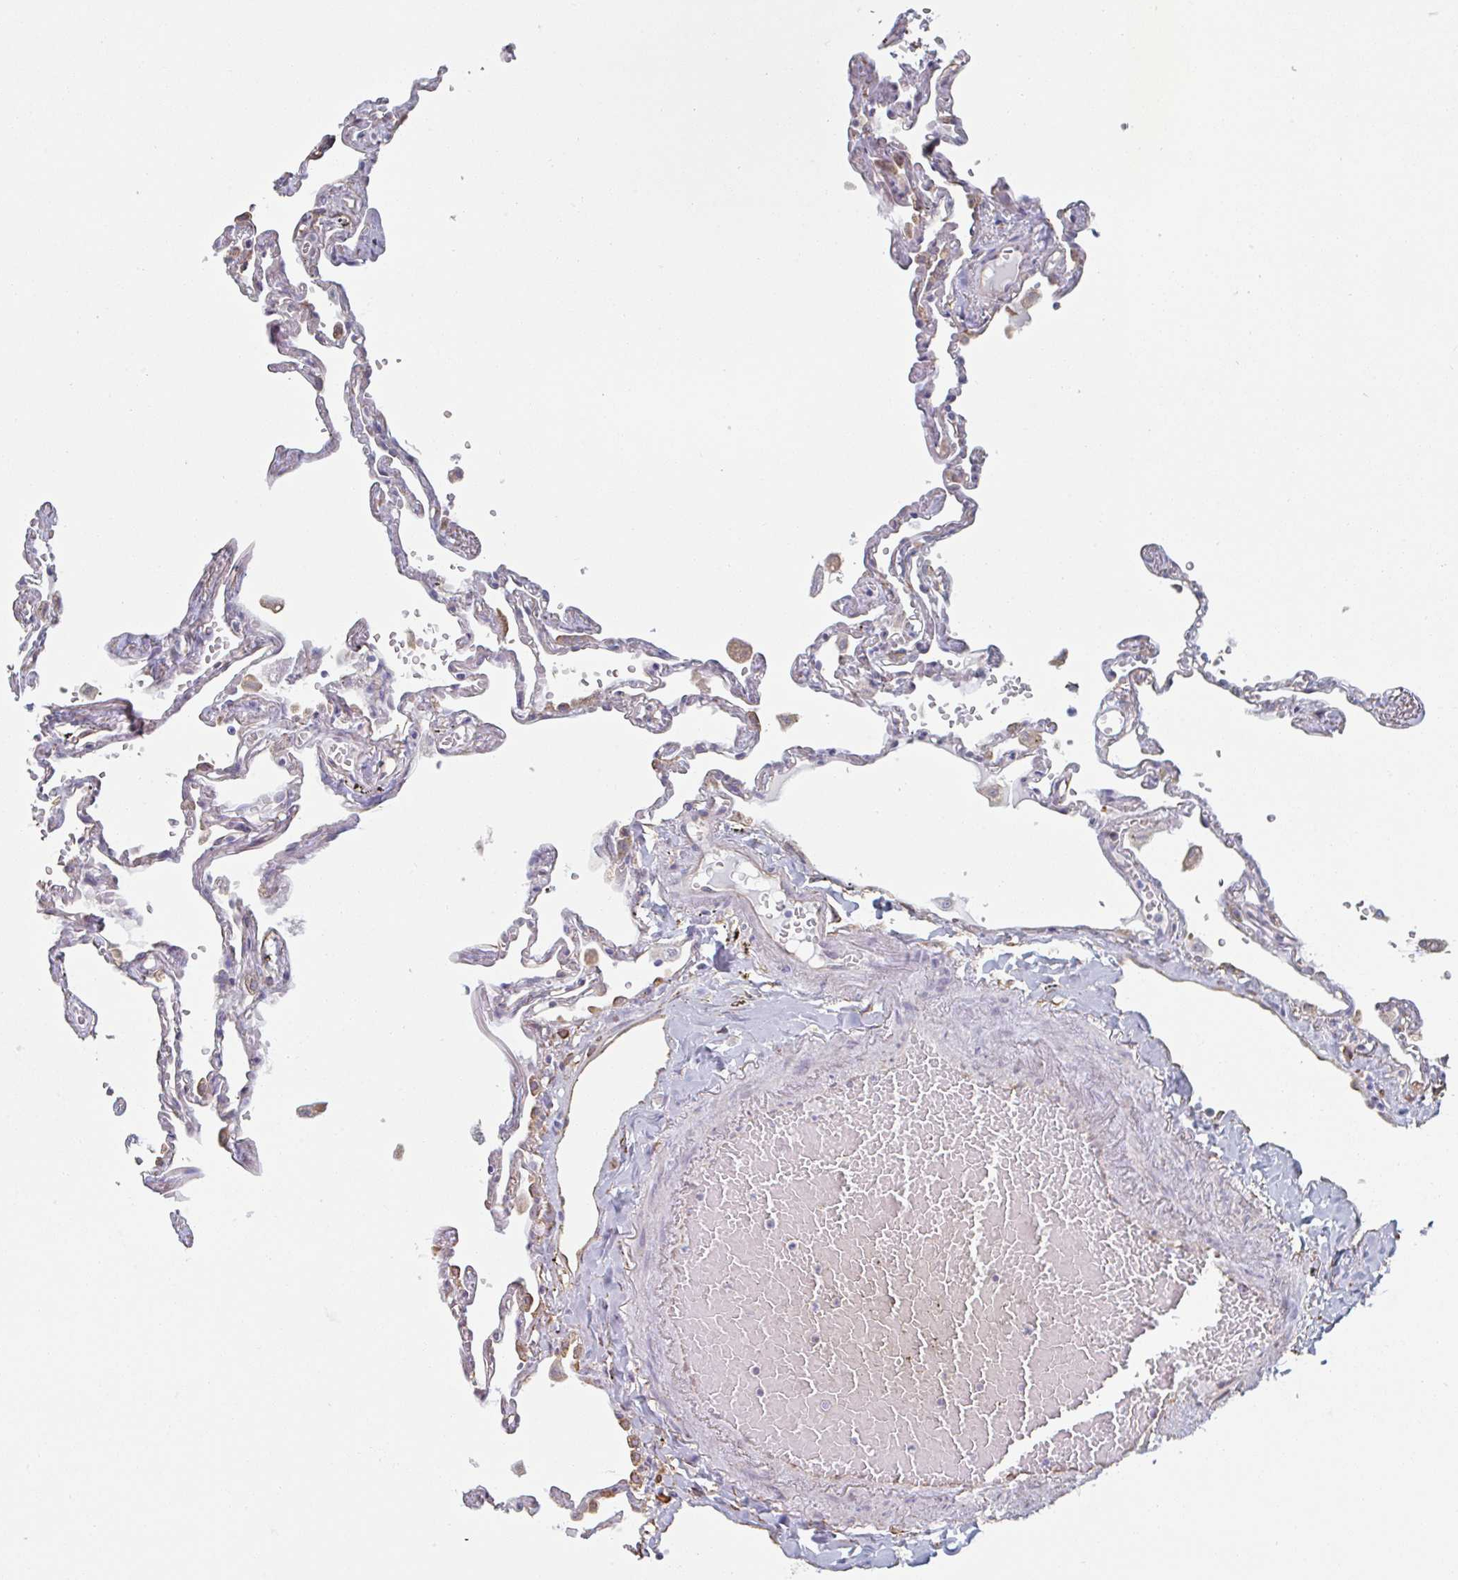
{"staining": {"intensity": "moderate", "quantity": "<25%", "location": "cytoplasmic/membranous"}, "tissue": "lung", "cell_type": "Alveolar cells", "image_type": "normal", "snomed": [{"axis": "morphology", "description": "Normal tissue, NOS"}, {"axis": "topography", "description": "Lung"}], "caption": "This micrograph displays IHC staining of benign human lung, with low moderate cytoplasmic/membranous staining in about <25% of alveolar cells.", "gene": "RAB5IF", "patient": {"sex": "female", "age": 67}}